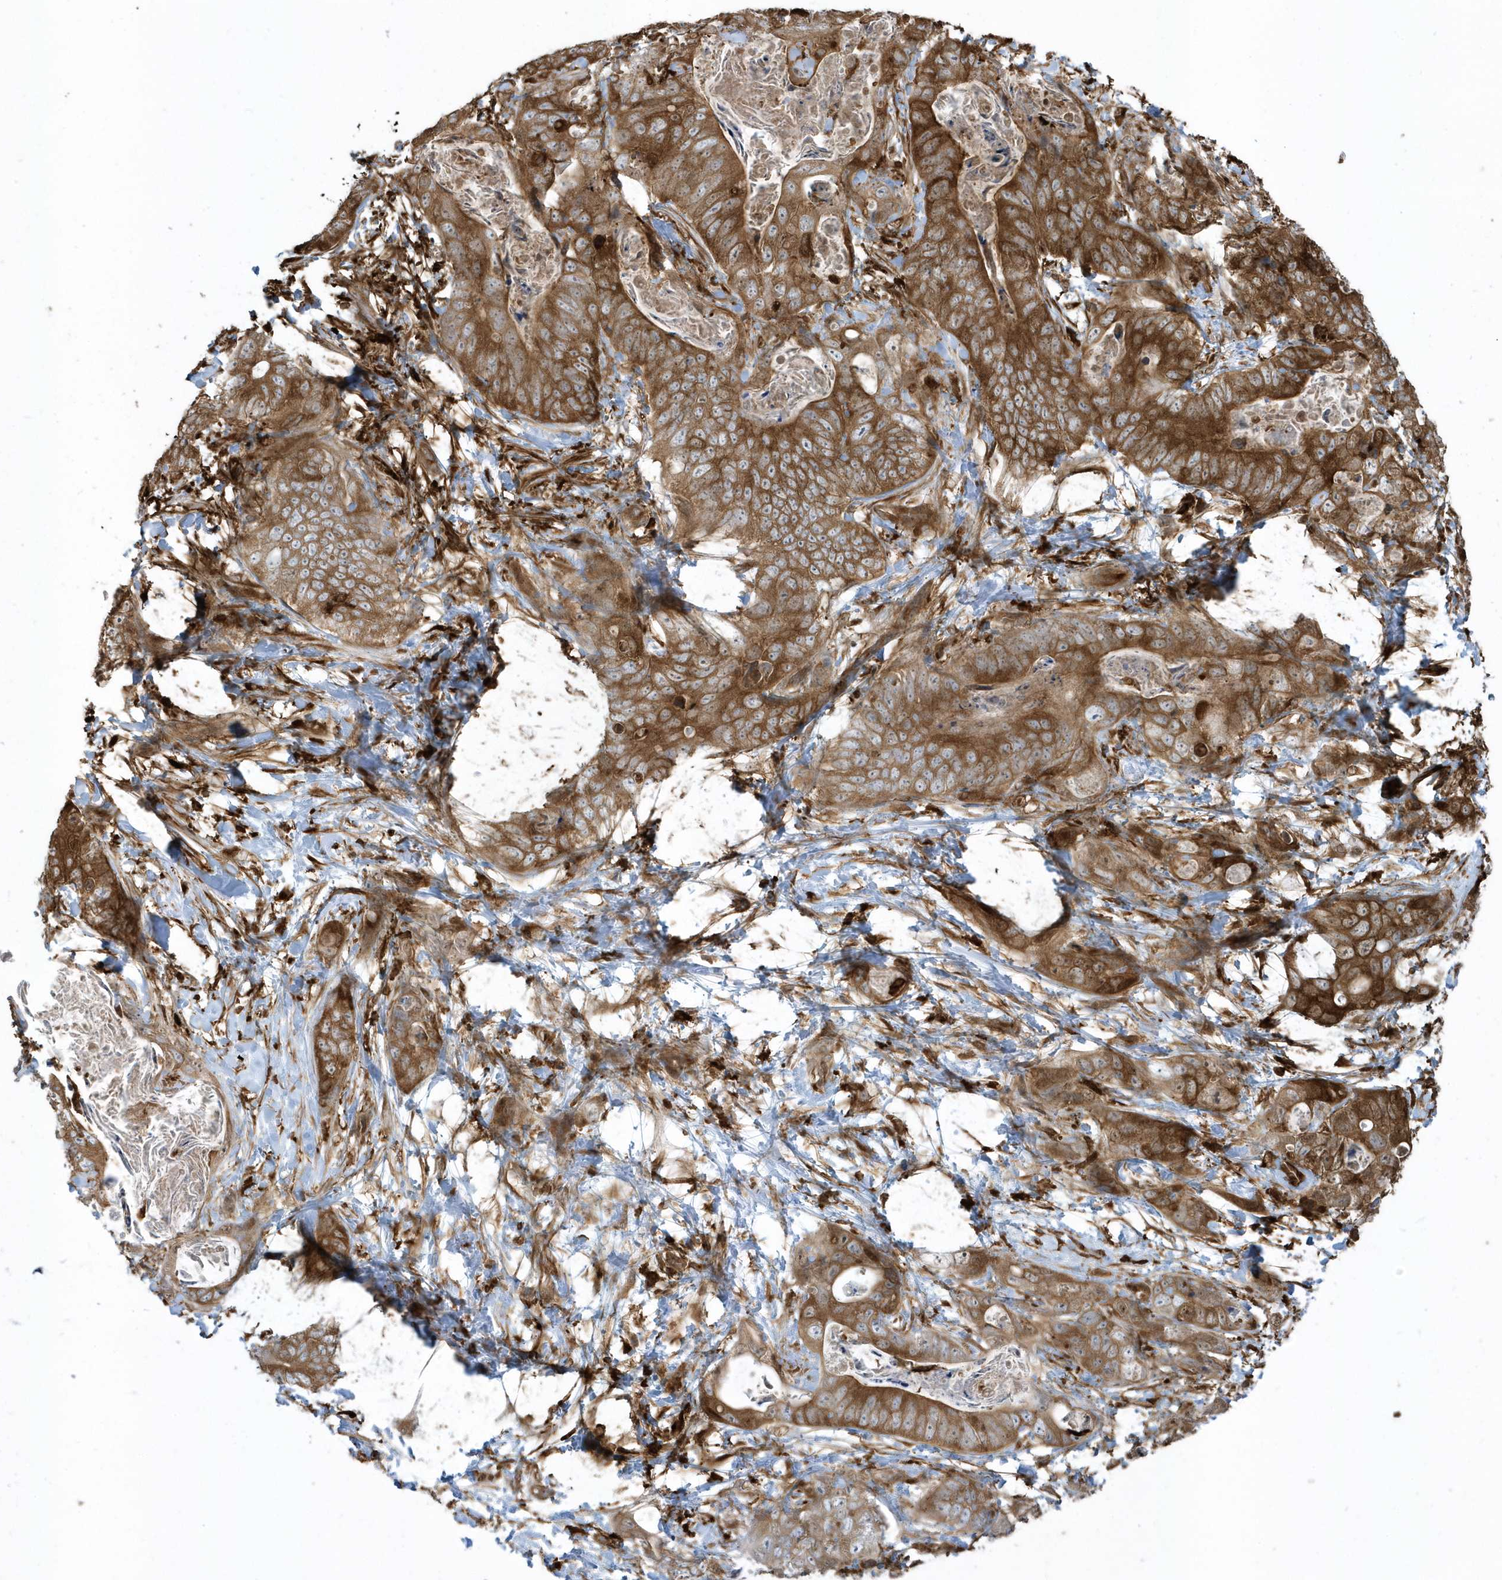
{"staining": {"intensity": "moderate", "quantity": ">75%", "location": "cytoplasmic/membranous"}, "tissue": "stomach cancer", "cell_type": "Tumor cells", "image_type": "cancer", "snomed": [{"axis": "morphology", "description": "Adenocarcinoma, NOS"}, {"axis": "topography", "description": "Stomach"}], "caption": "Human adenocarcinoma (stomach) stained with a brown dye shows moderate cytoplasmic/membranous positive expression in about >75% of tumor cells.", "gene": "CLCN6", "patient": {"sex": "female", "age": 89}}